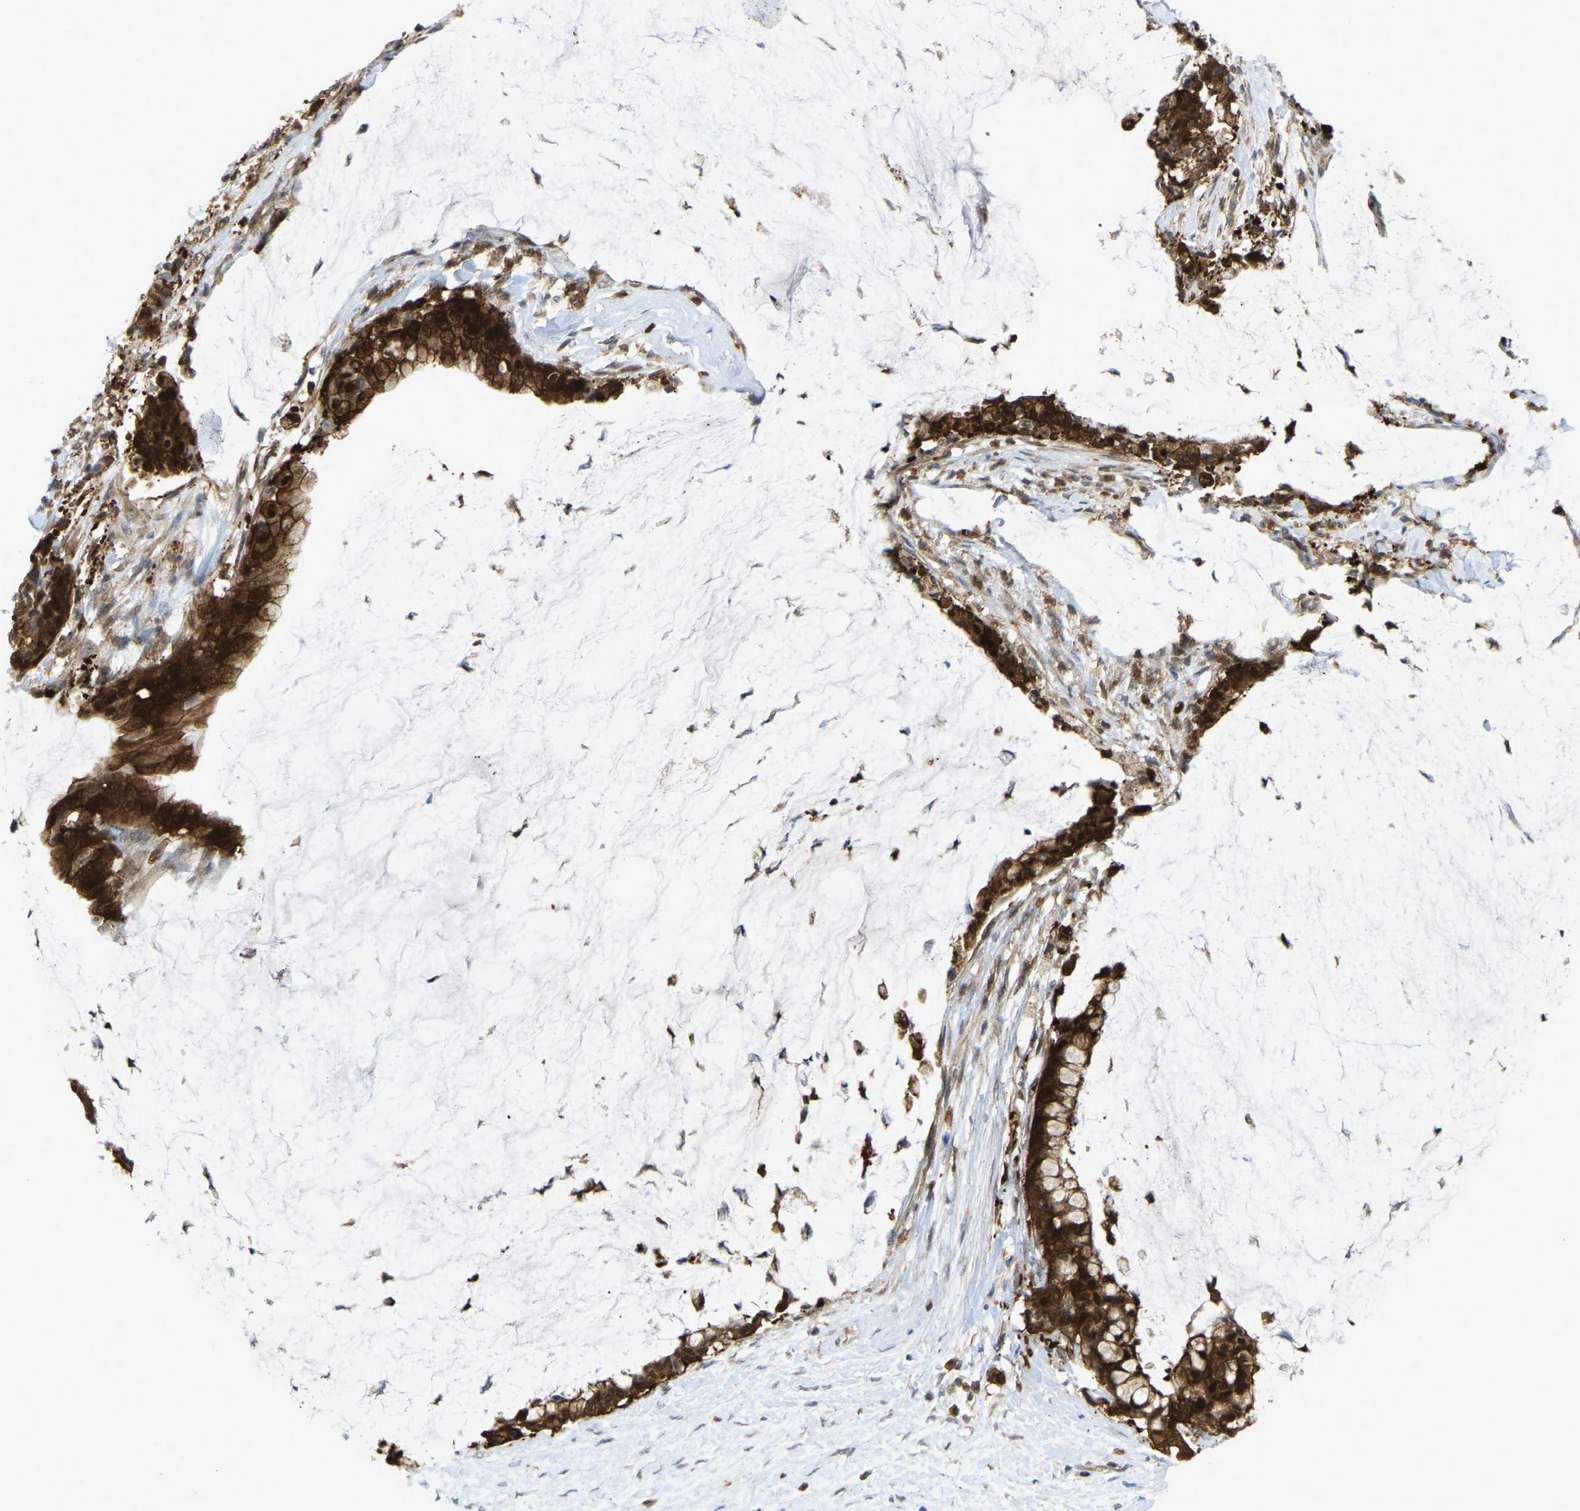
{"staining": {"intensity": "strong", "quantity": ">75%", "location": "cytoplasmic/membranous,nuclear"}, "tissue": "pancreatic cancer", "cell_type": "Tumor cells", "image_type": "cancer", "snomed": [{"axis": "morphology", "description": "Adenocarcinoma, NOS"}, {"axis": "topography", "description": "Pancreas"}], "caption": "Immunohistochemistry (IHC) (DAB) staining of adenocarcinoma (pancreatic) demonstrates strong cytoplasmic/membranous and nuclear protein expression in approximately >75% of tumor cells.", "gene": "SERPINB5", "patient": {"sex": "male", "age": 41}}